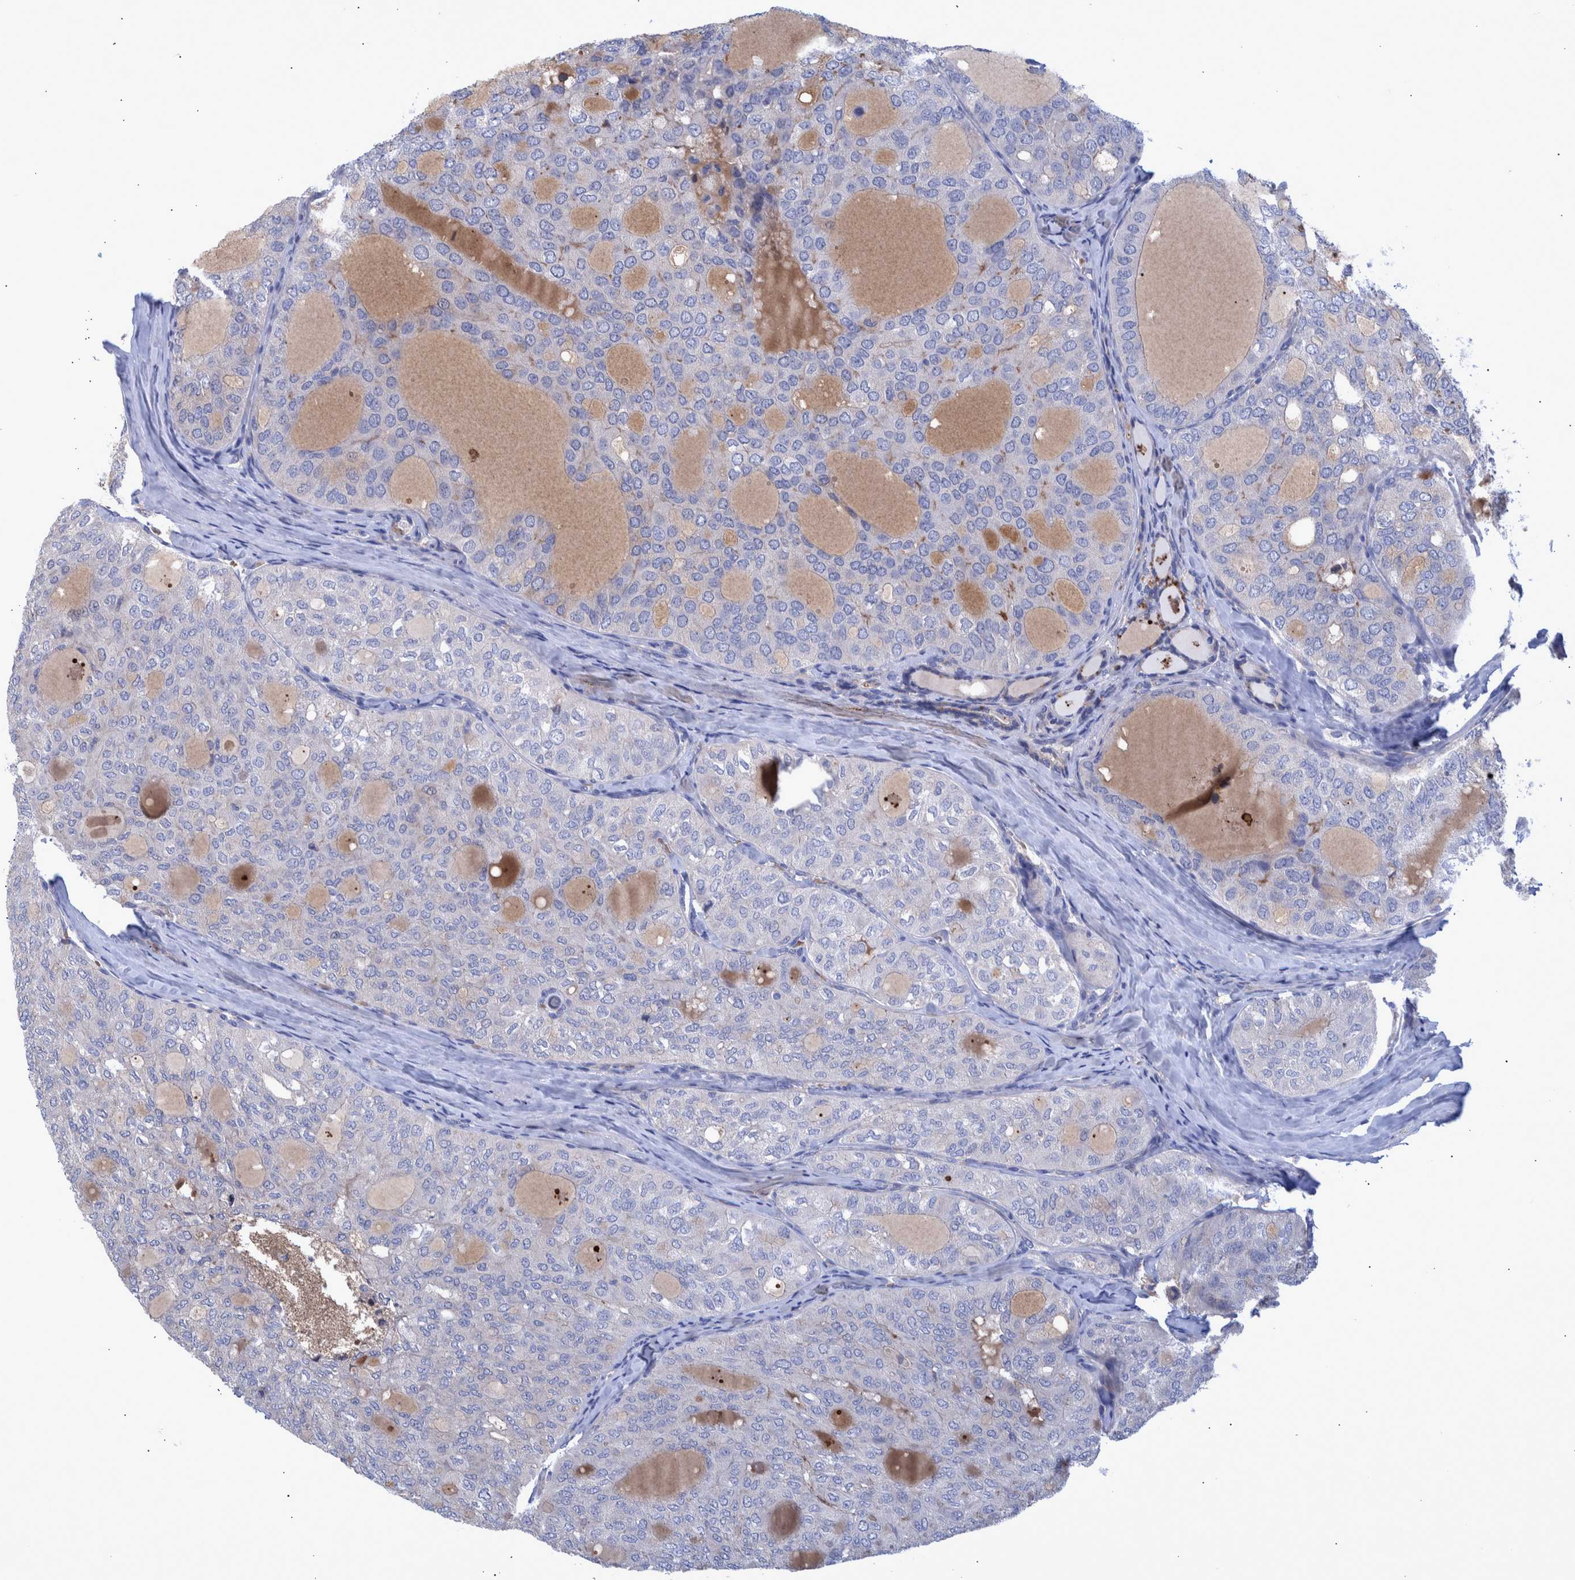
{"staining": {"intensity": "negative", "quantity": "none", "location": "none"}, "tissue": "thyroid cancer", "cell_type": "Tumor cells", "image_type": "cancer", "snomed": [{"axis": "morphology", "description": "Follicular adenoma carcinoma, NOS"}, {"axis": "topography", "description": "Thyroid gland"}], "caption": "High magnification brightfield microscopy of thyroid follicular adenoma carcinoma stained with DAB (3,3'-diaminobenzidine) (brown) and counterstained with hematoxylin (blue): tumor cells show no significant staining.", "gene": "DLL4", "patient": {"sex": "male", "age": 75}}